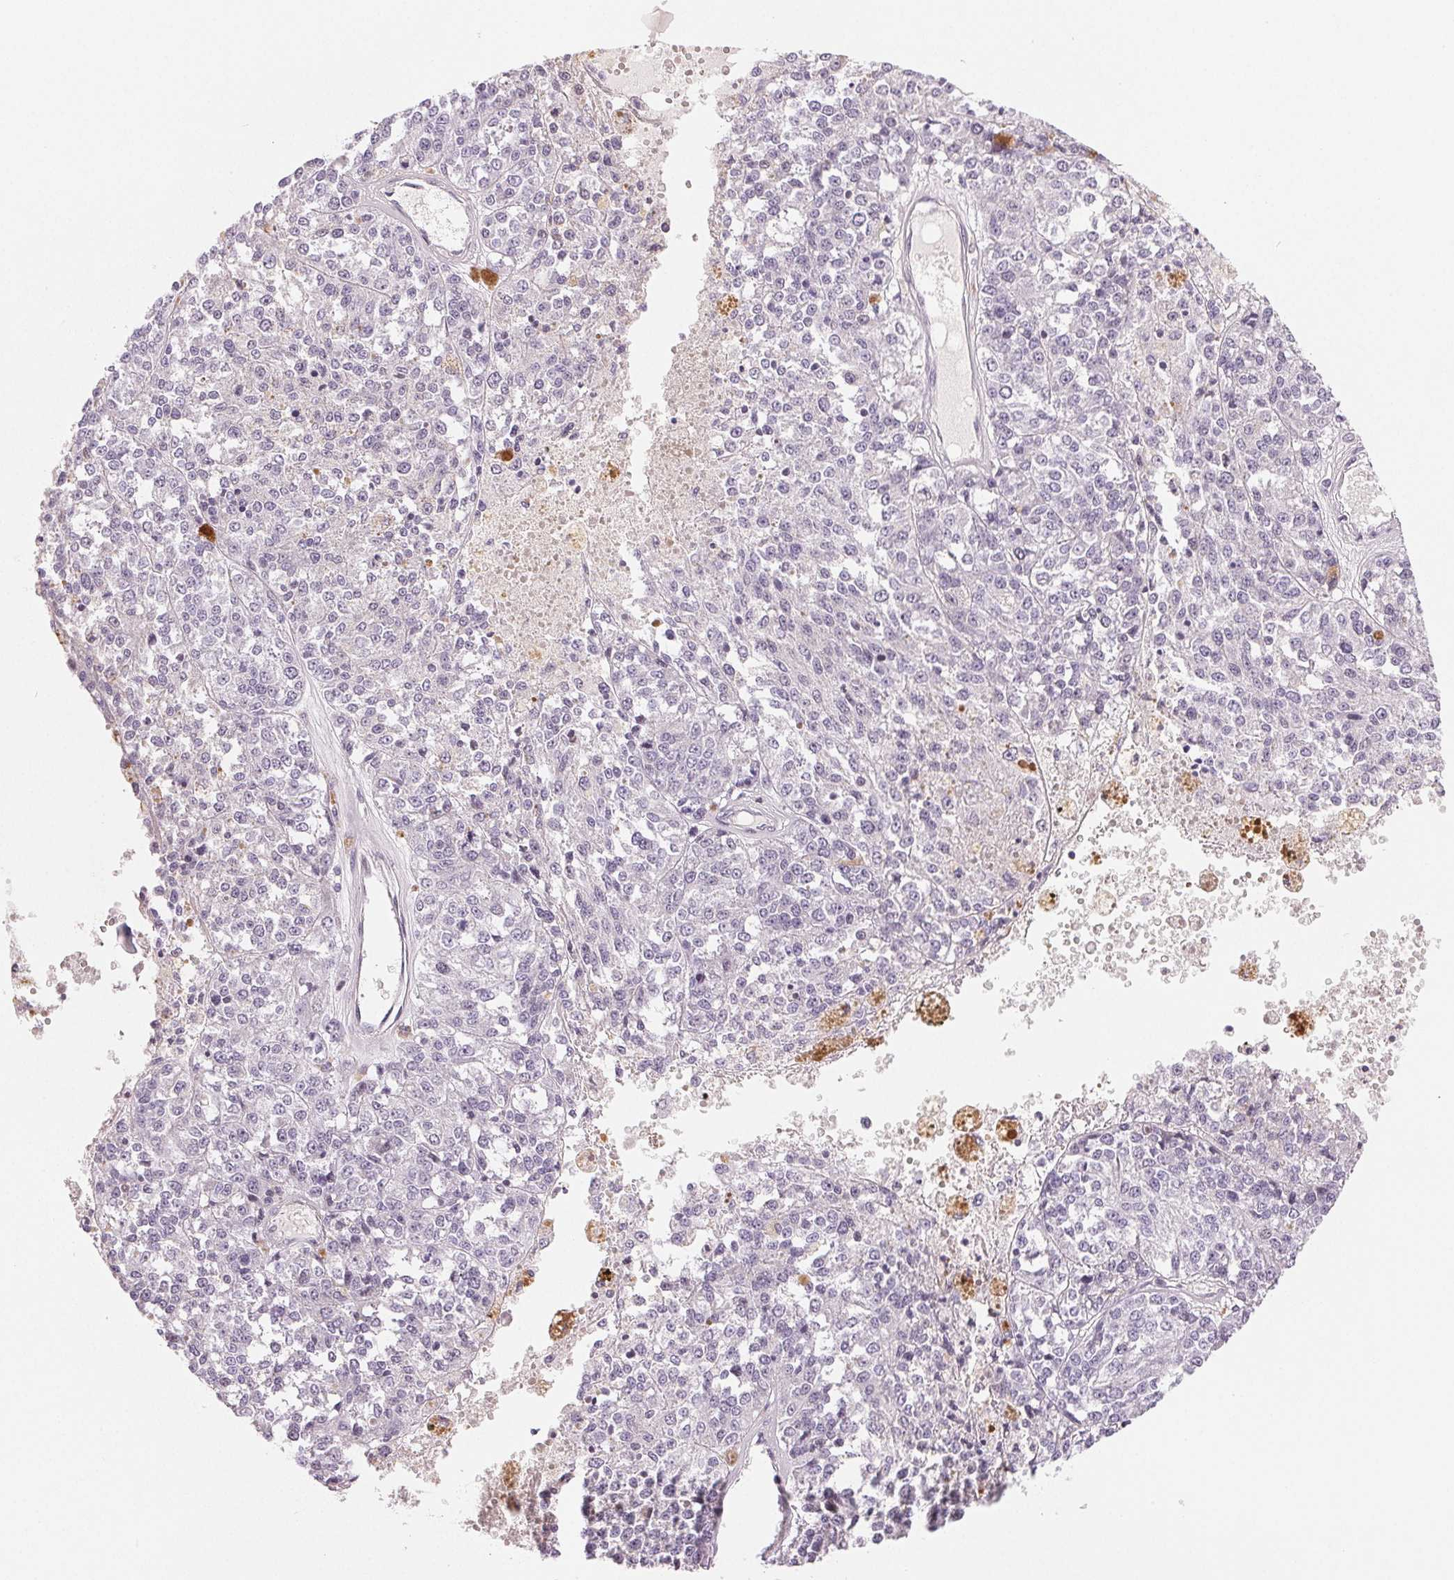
{"staining": {"intensity": "negative", "quantity": "none", "location": "none"}, "tissue": "melanoma", "cell_type": "Tumor cells", "image_type": "cancer", "snomed": [{"axis": "morphology", "description": "Malignant melanoma, Metastatic site"}, {"axis": "topography", "description": "Lymph node"}], "caption": "DAB (3,3'-diaminobenzidine) immunohistochemical staining of human melanoma shows no significant staining in tumor cells.", "gene": "HINT2", "patient": {"sex": "female", "age": 64}}